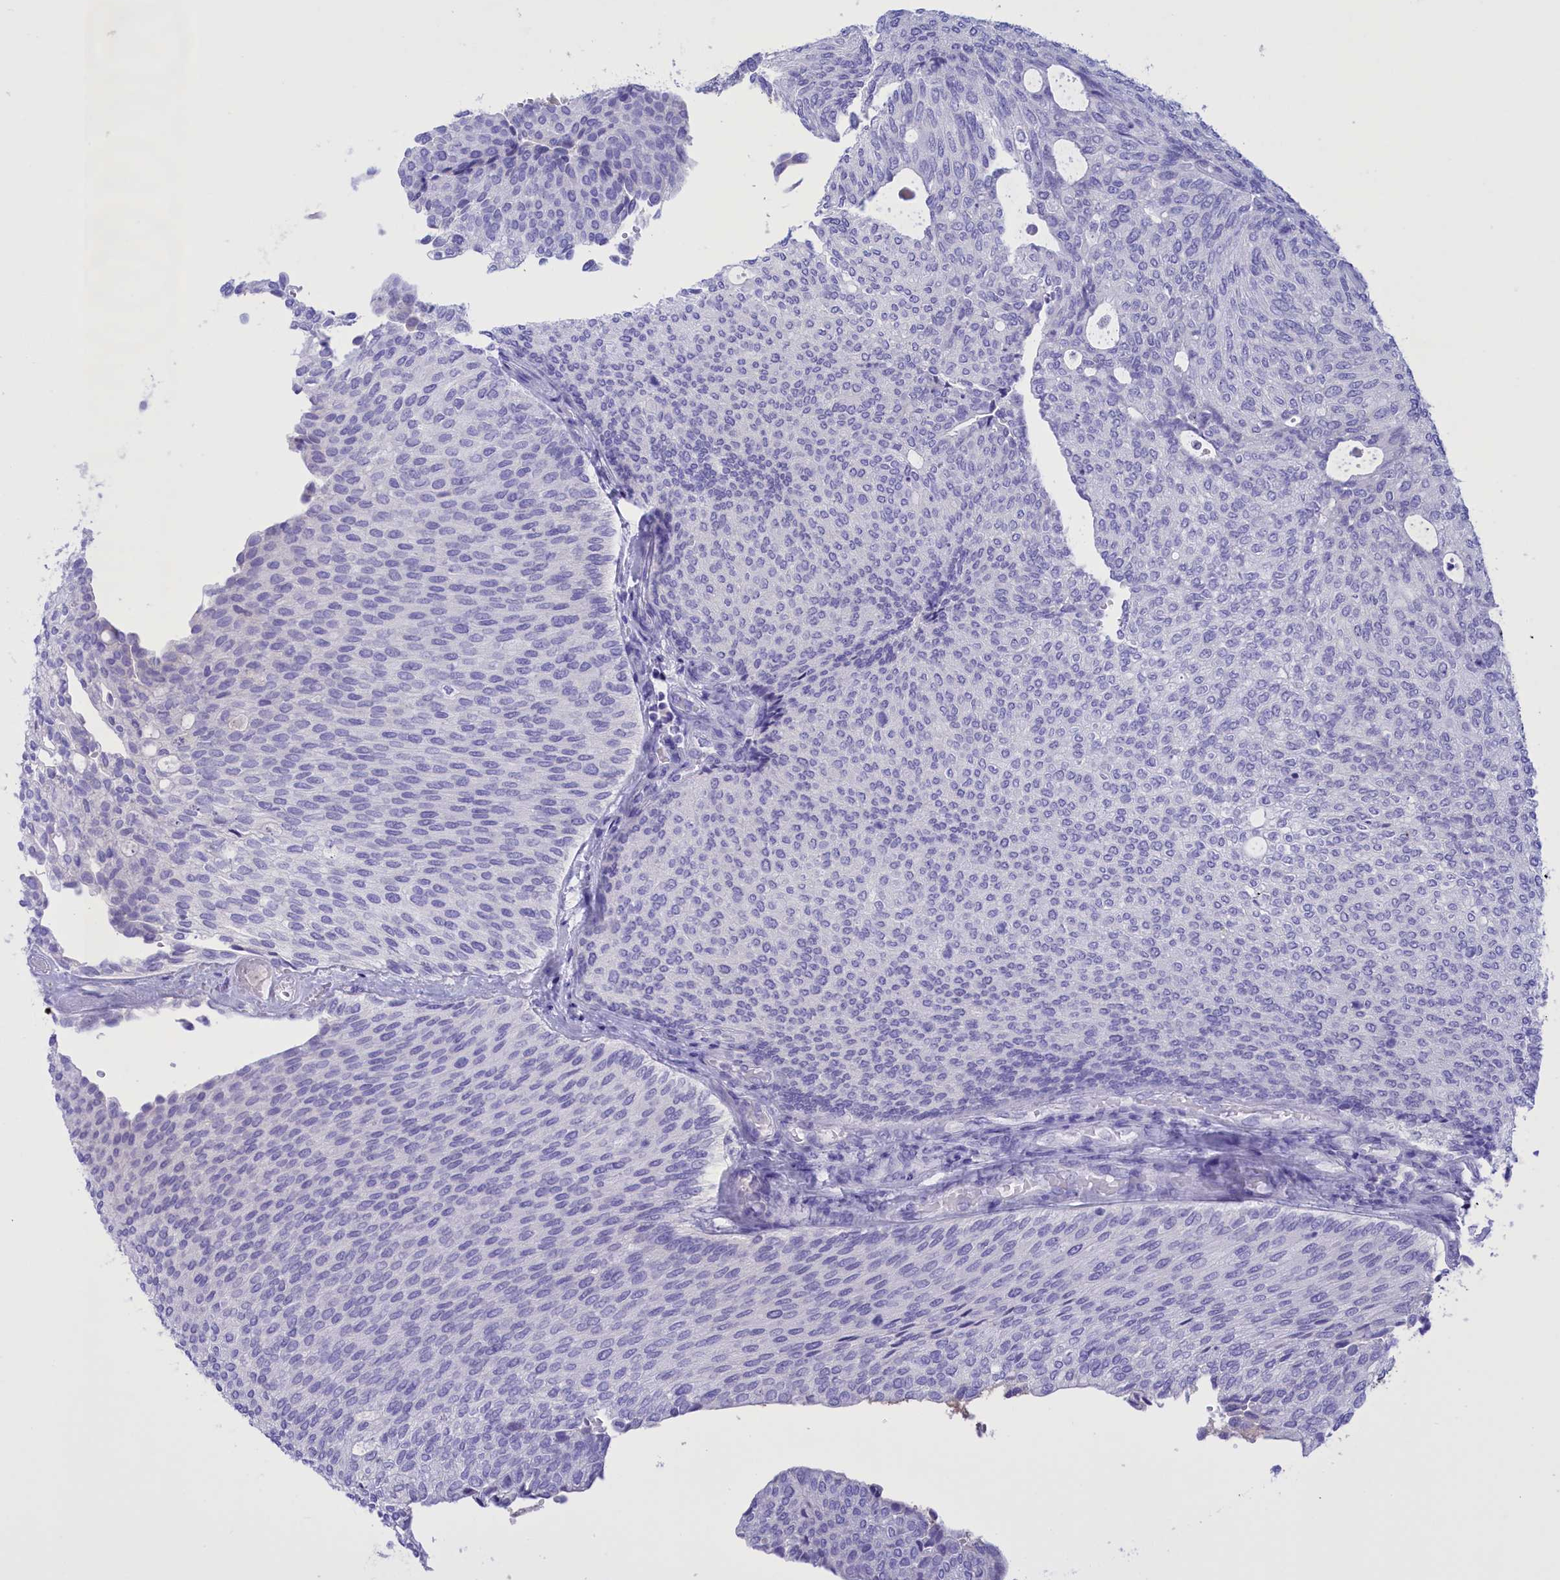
{"staining": {"intensity": "negative", "quantity": "none", "location": "none"}, "tissue": "urothelial cancer", "cell_type": "Tumor cells", "image_type": "cancer", "snomed": [{"axis": "morphology", "description": "Urothelial carcinoma, Low grade"}, {"axis": "topography", "description": "Urinary bladder"}], "caption": "The micrograph exhibits no staining of tumor cells in urothelial carcinoma (low-grade).", "gene": "PROK2", "patient": {"sex": "female", "age": 79}}